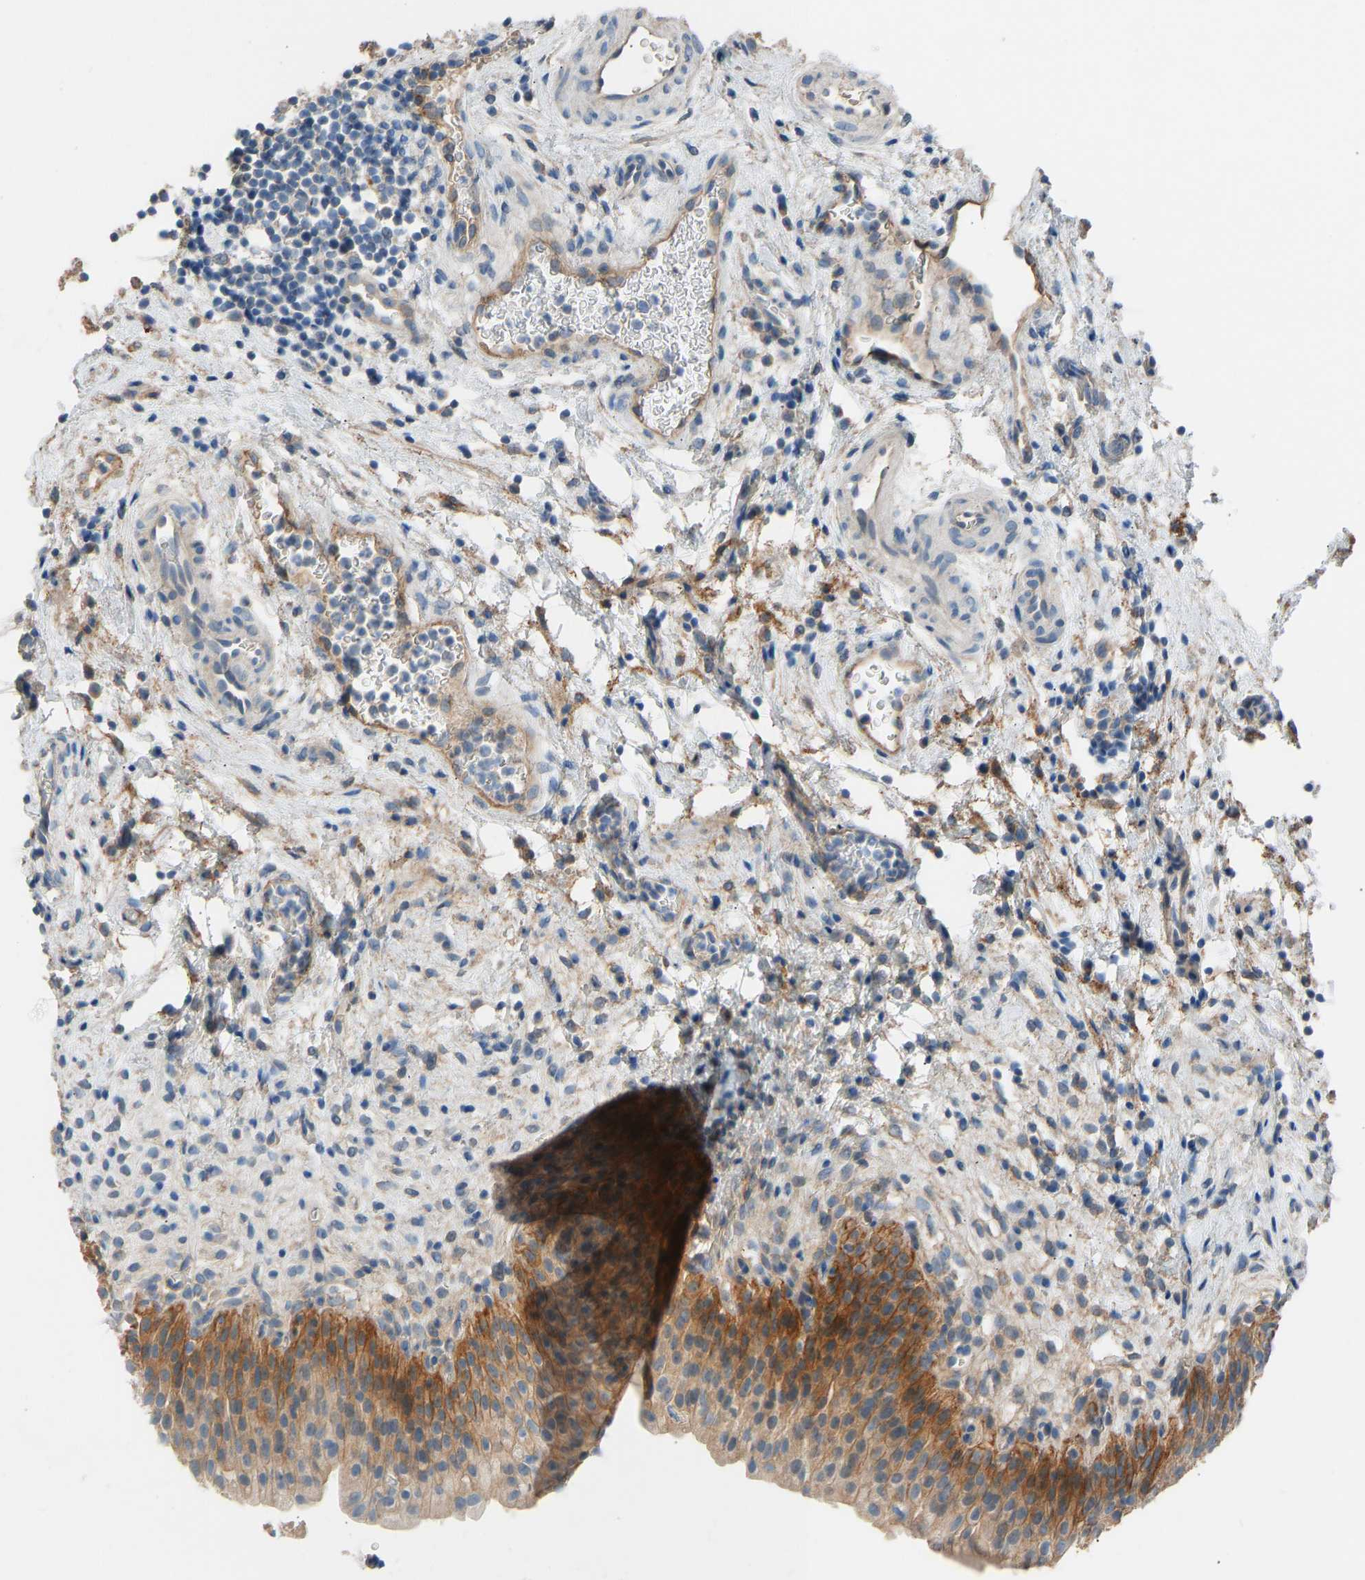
{"staining": {"intensity": "moderate", "quantity": ">75%", "location": "cytoplasmic/membranous"}, "tissue": "urinary bladder", "cell_type": "Urothelial cells", "image_type": "normal", "snomed": [{"axis": "morphology", "description": "Normal tissue, NOS"}, {"axis": "topography", "description": "Urinary bladder"}], "caption": "This is an image of IHC staining of normal urinary bladder, which shows moderate staining in the cytoplasmic/membranous of urothelial cells.", "gene": "TGFBR3", "patient": {"sex": "male", "age": 37}}